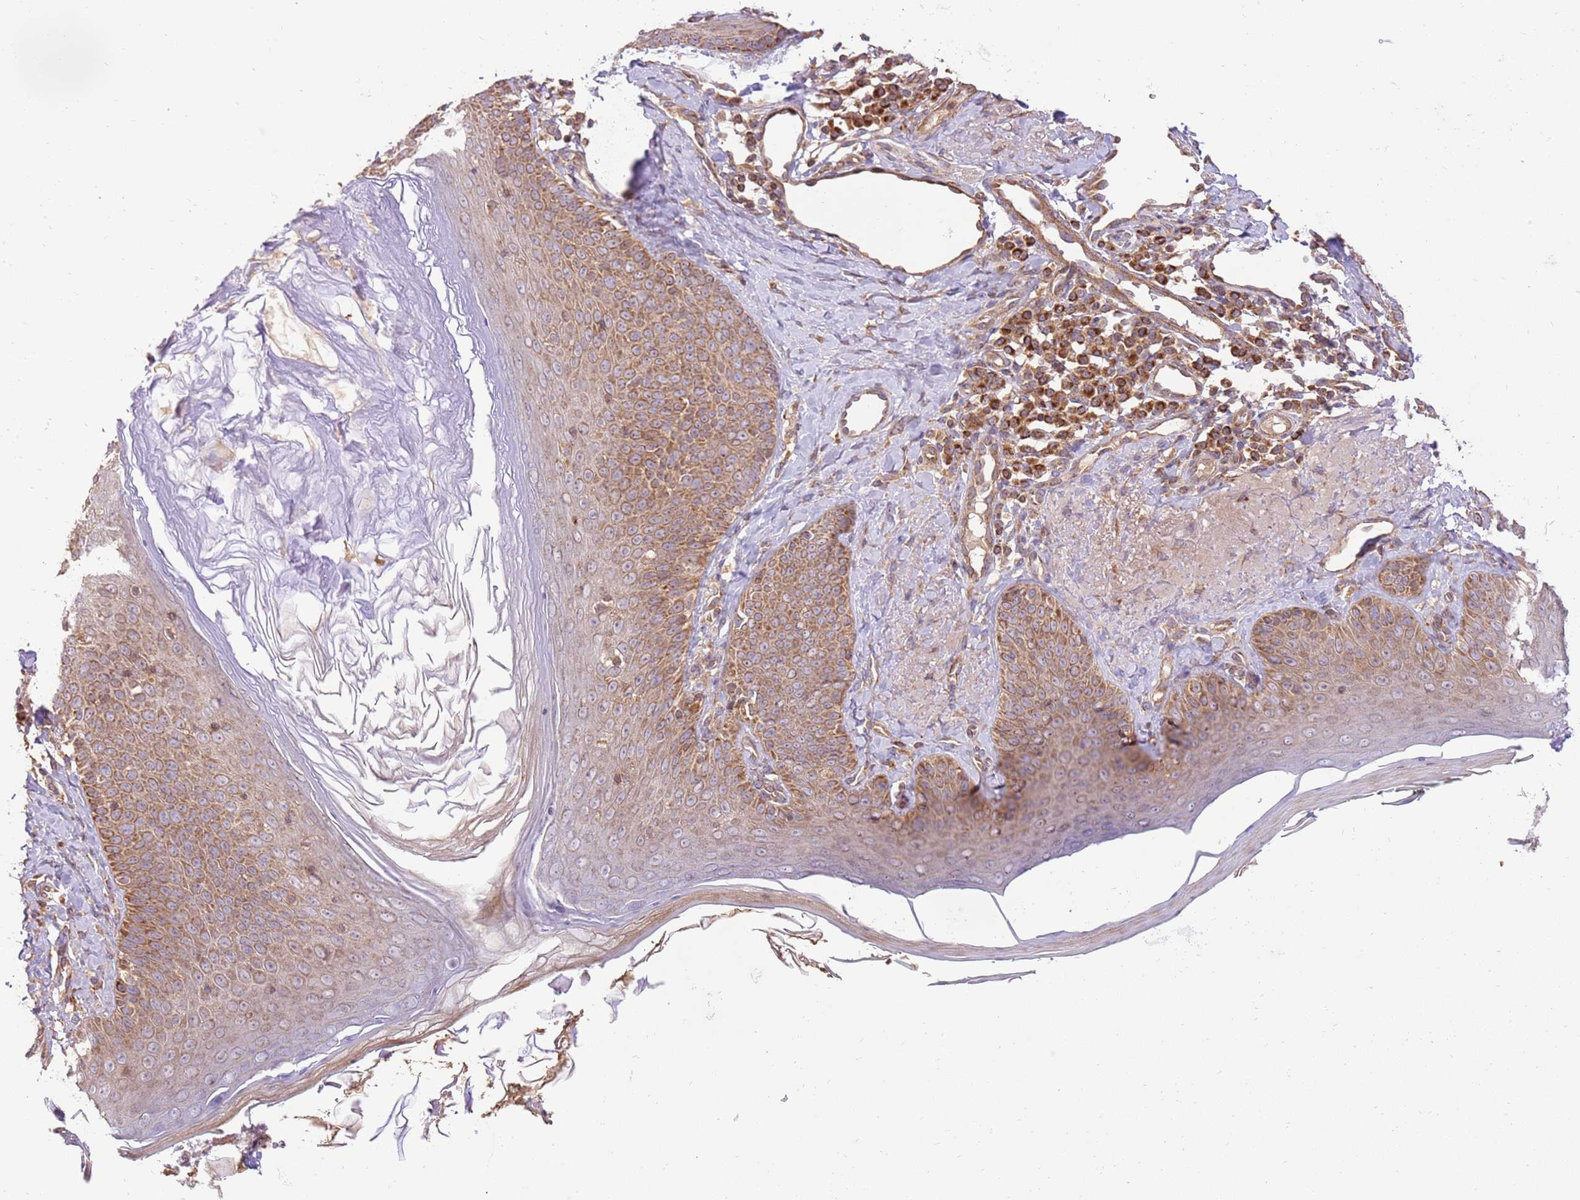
{"staining": {"intensity": "moderate", "quantity": ">75%", "location": "cytoplasmic/membranous"}, "tissue": "skin", "cell_type": "Fibroblasts", "image_type": "normal", "snomed": [{"axis": "morphology", "description": "Normal tissue, NOS"}, {"axis": "topography", "description": "Skin"}], "caption": "IHC photomicrograph of normal skin: human skin stained using IHC displays medium levels of moderate protein expression localized specifically in the cytoplasmic/membranous of fibroblasts, appearing as a cytoplasmic/membranous brown color.", "gene": "SPATA2L", "patient": {"sex": "male", "age": 57}}